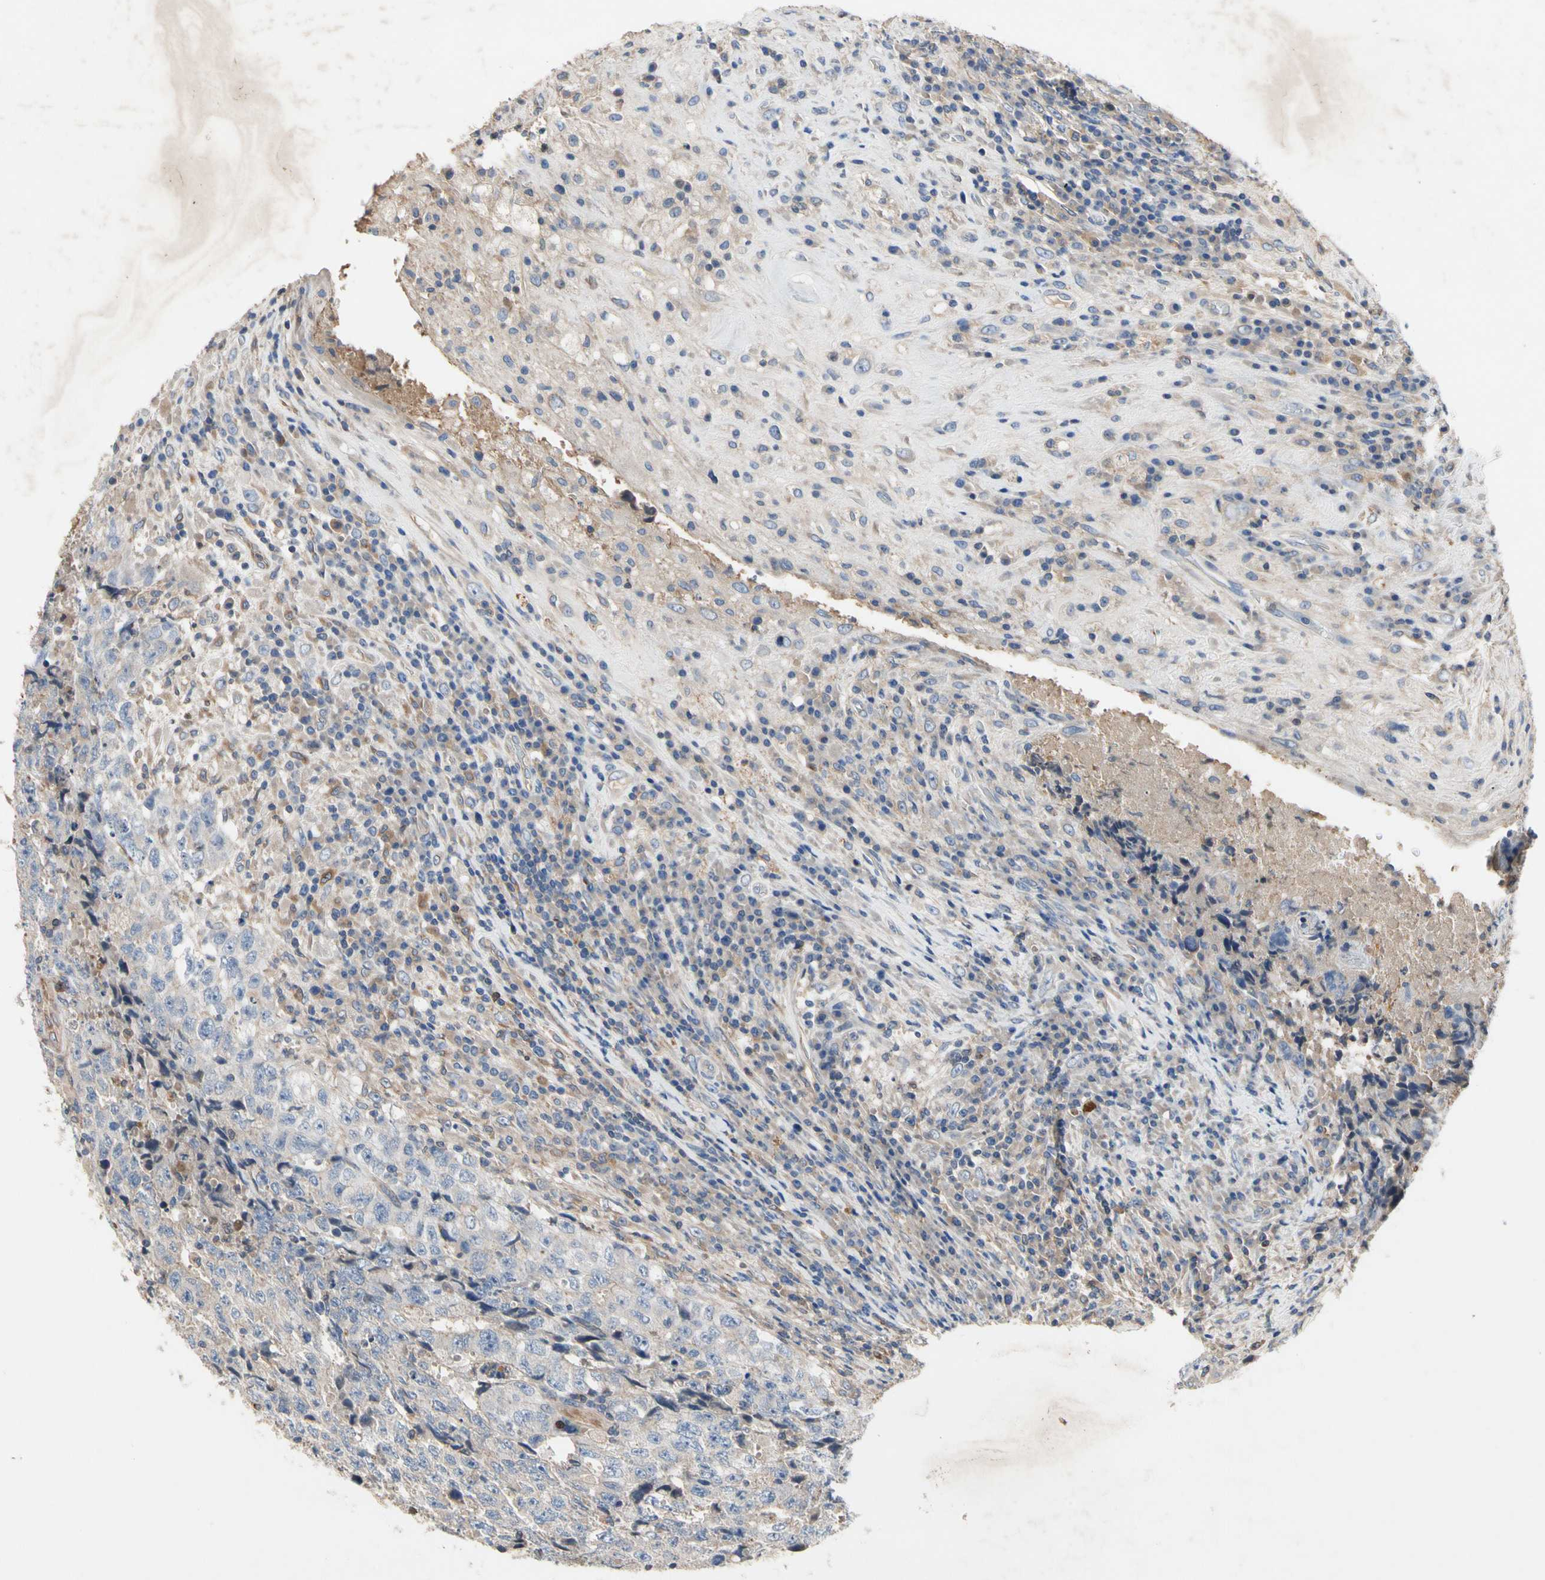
{"staining": {"intensity": "negative", "quantity": "none", "location": "none"}, "tissue": "testis cancer", "cell_type": "Tumor cells", "image_type": "cancer", "snomed": [{"axis": "morphology", "description": "Necrosis, NOS"}, {"axis": "morphology", "description": "Carcinoma, Embryonal, NOS"}, {"axis": "topography", "description": "Testis"}], "caption": "Immunohistochemistry micrograph of neoplastic tissue: embryonal carcinoma (testis) stained with DAB demonstrates no significant protein positivity in tumor cells.", "gene": "CRTAC1", "patient": {"sex": "male", "age": 19}}